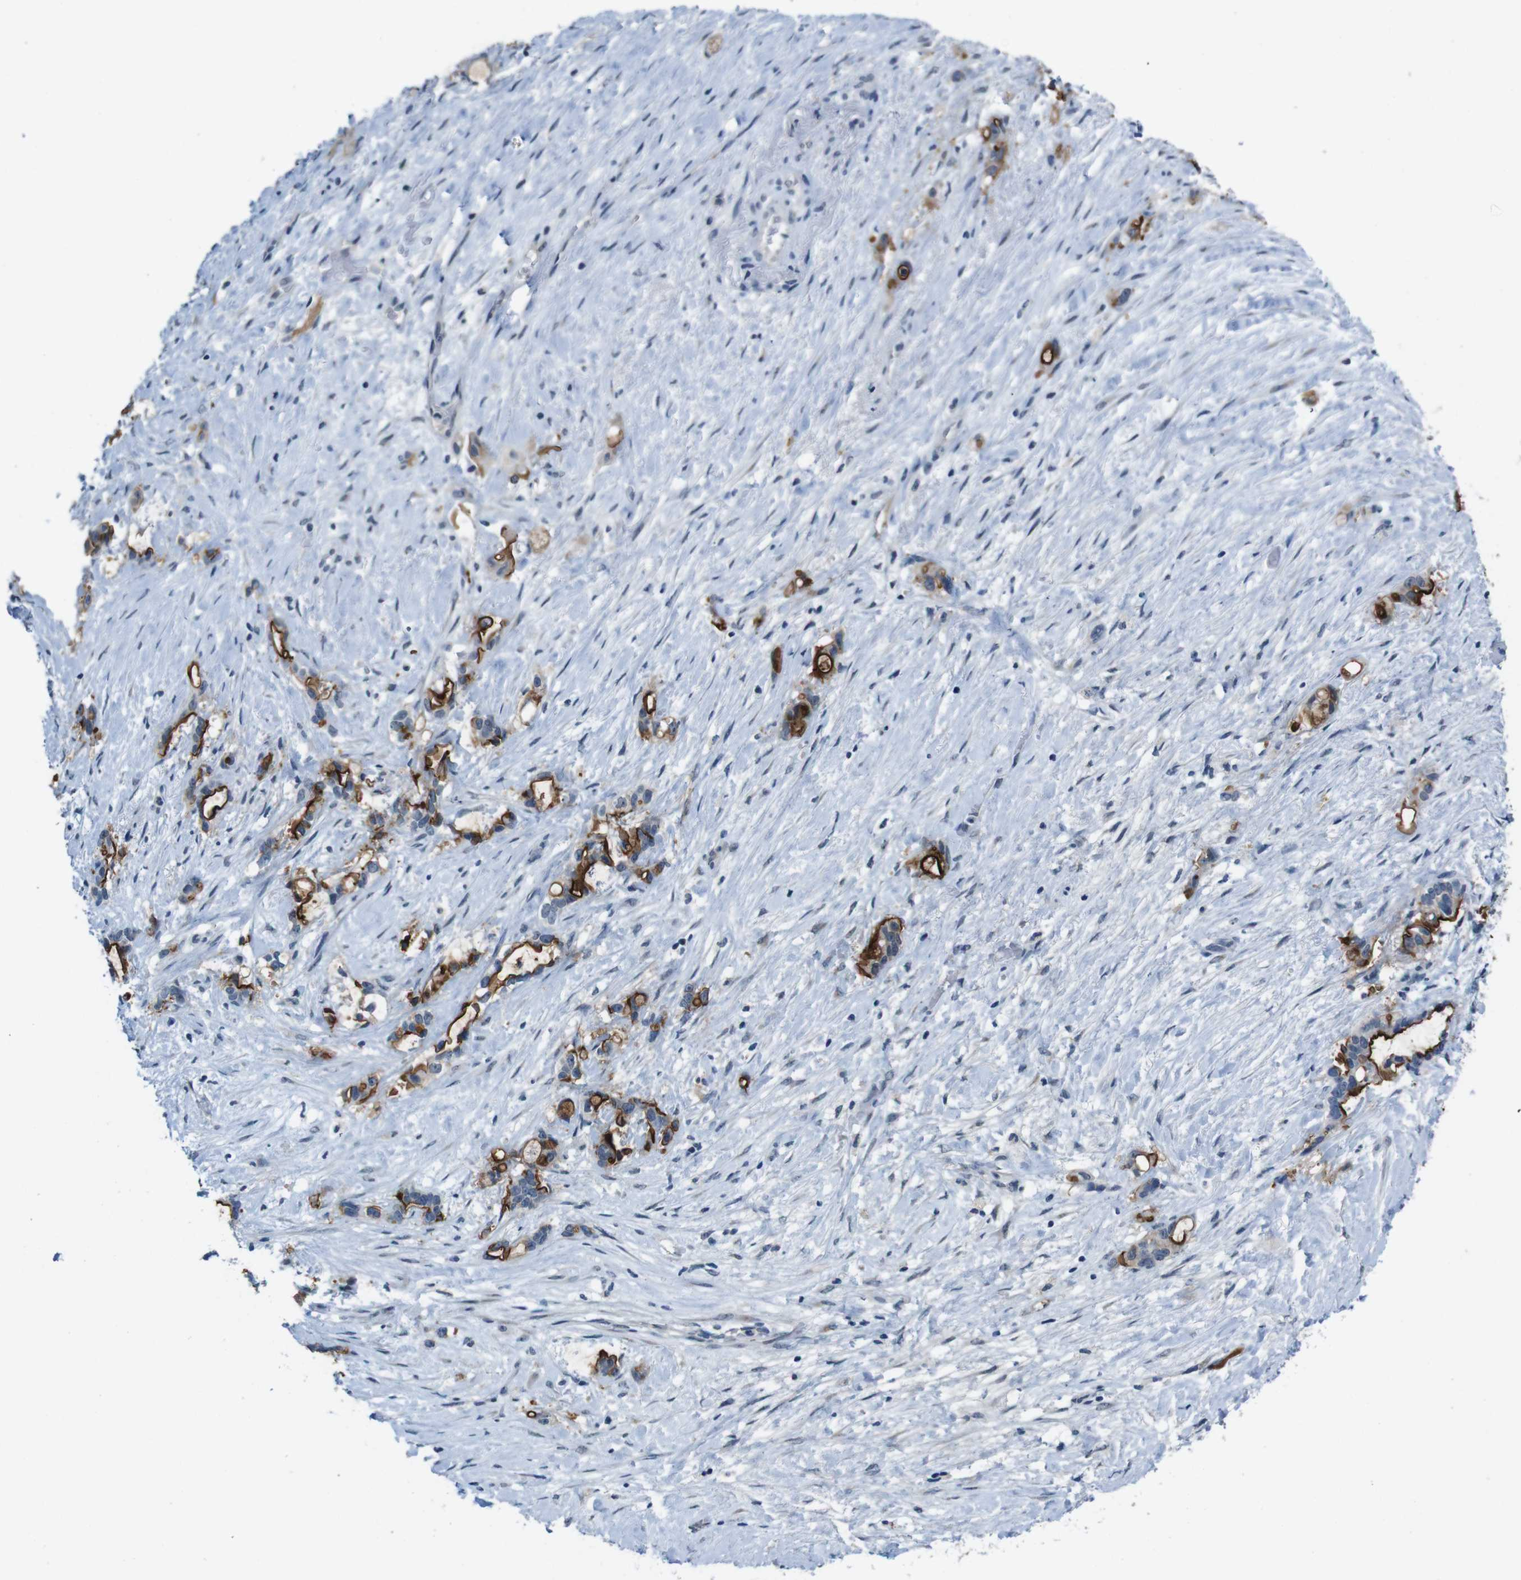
{"staining": {"intensity": "strong", "quantity": ">75%", "location": "cytoplasmic/membranous"}, "tissue": "liver cancer", "cell_type": "Tumor cells", "image_type": "cancer", "snomed": [{"axis": "morphology", "description": "Cholangiocarcinoma"}, {"axis": "topography", "description": "Liver"}], "caption": "This image shows immunohistochemistry (IHC) staining of cholangiocarcinoma (liver), with high strong cytoplasmic/membranous positivity in about >75% of tumor cells.", "gene": "CDHR2", "patient": {"sex": "female", "age": 65}}